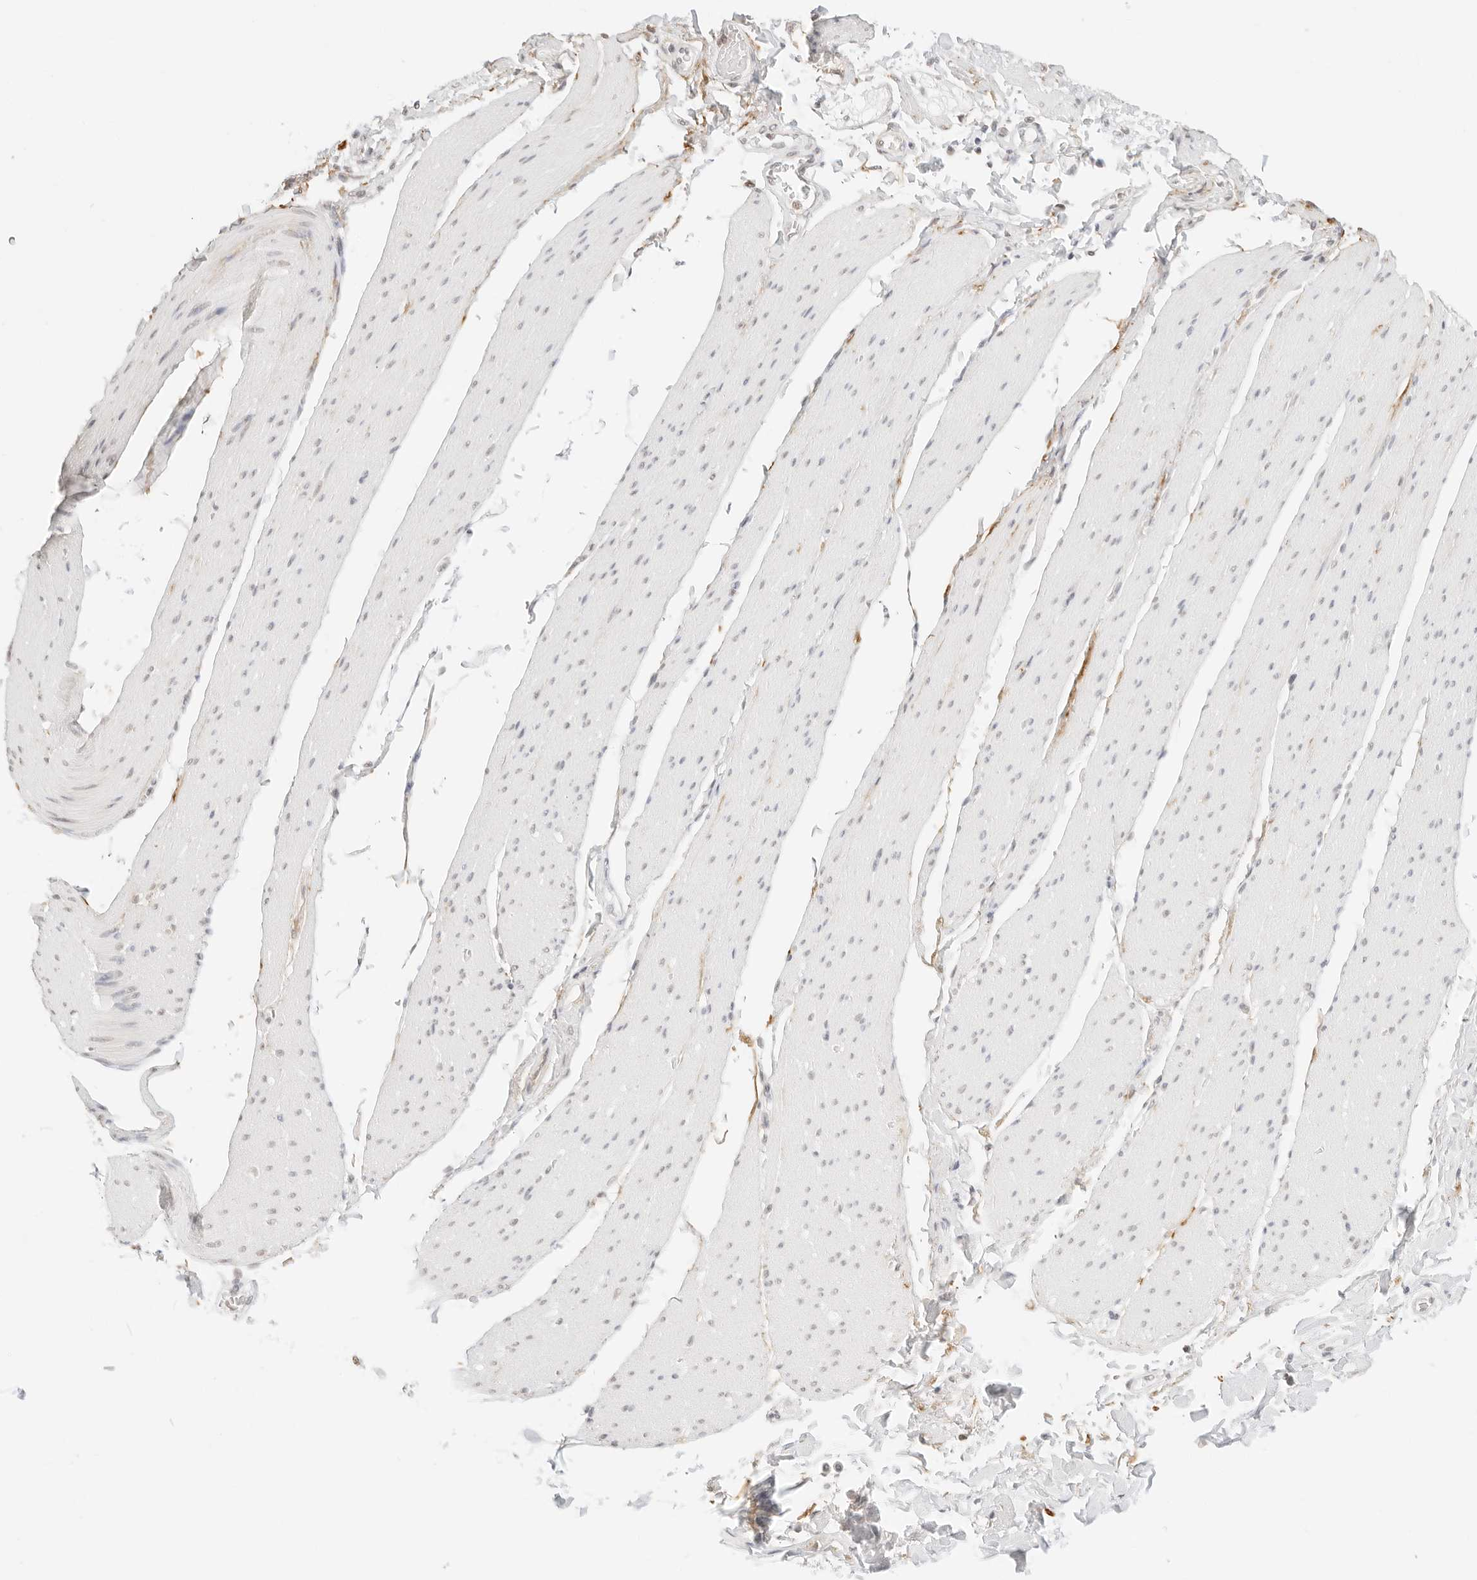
{"staining": {"intensity": "moderate", "quantity": "<25%", "location": "cytoplasmic/membranous"}, "tissue": "smooth muscle", "cell_type": "Smooth muscle cells", "image_type": "normal", "snomed": [{"axis": "morphology", "description": "Normal tissue, NOS"}, {"axis": "topography", "description": "Smooth muscle"}, {"axis": "topography", "description": "Small intestine"}], "caption": "Protein staining of benign smooth muscle exhibits moderate cytoplasmic/membranous expression in approximately <25% of smooth muscle cells.", "gene": "FBLN5", "patient": {"sex": "female", "age": 84}}